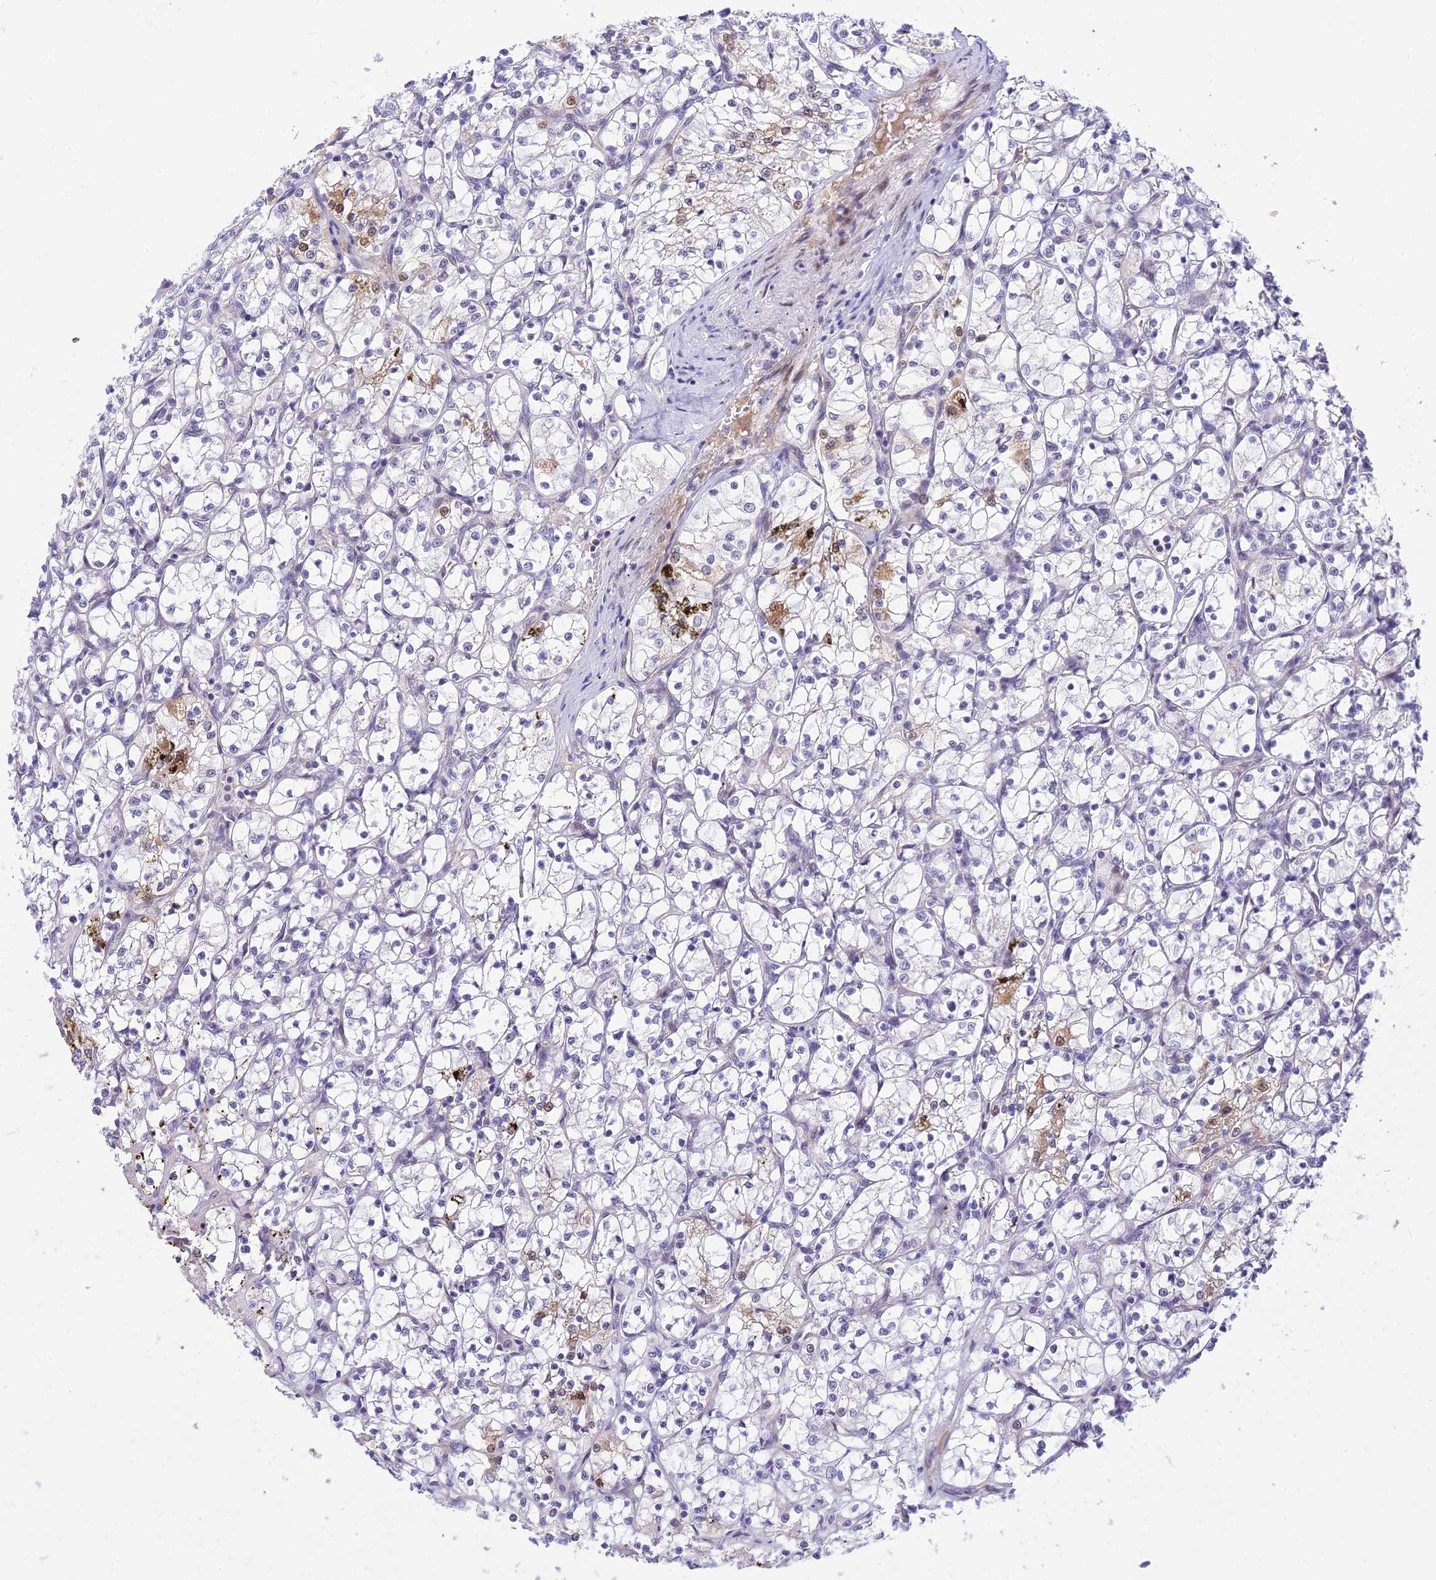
{"staining": {"intensity": "negative", "quantity": "none", "location": "none"}, "tissue": "renal cancer", "cell_type": "Tumor cells", "image_type": "cancer", "snomed": [{"axis": "morphology", "description": "Adenocarcinoma, NOS"}, {"axis": "topography", "description": "Kidney"}], "caption": "Tumor cells show no significant positivity in renal cancer.", "gene": "ASPDH", "patient": {"sex": "female", "age": 69}}